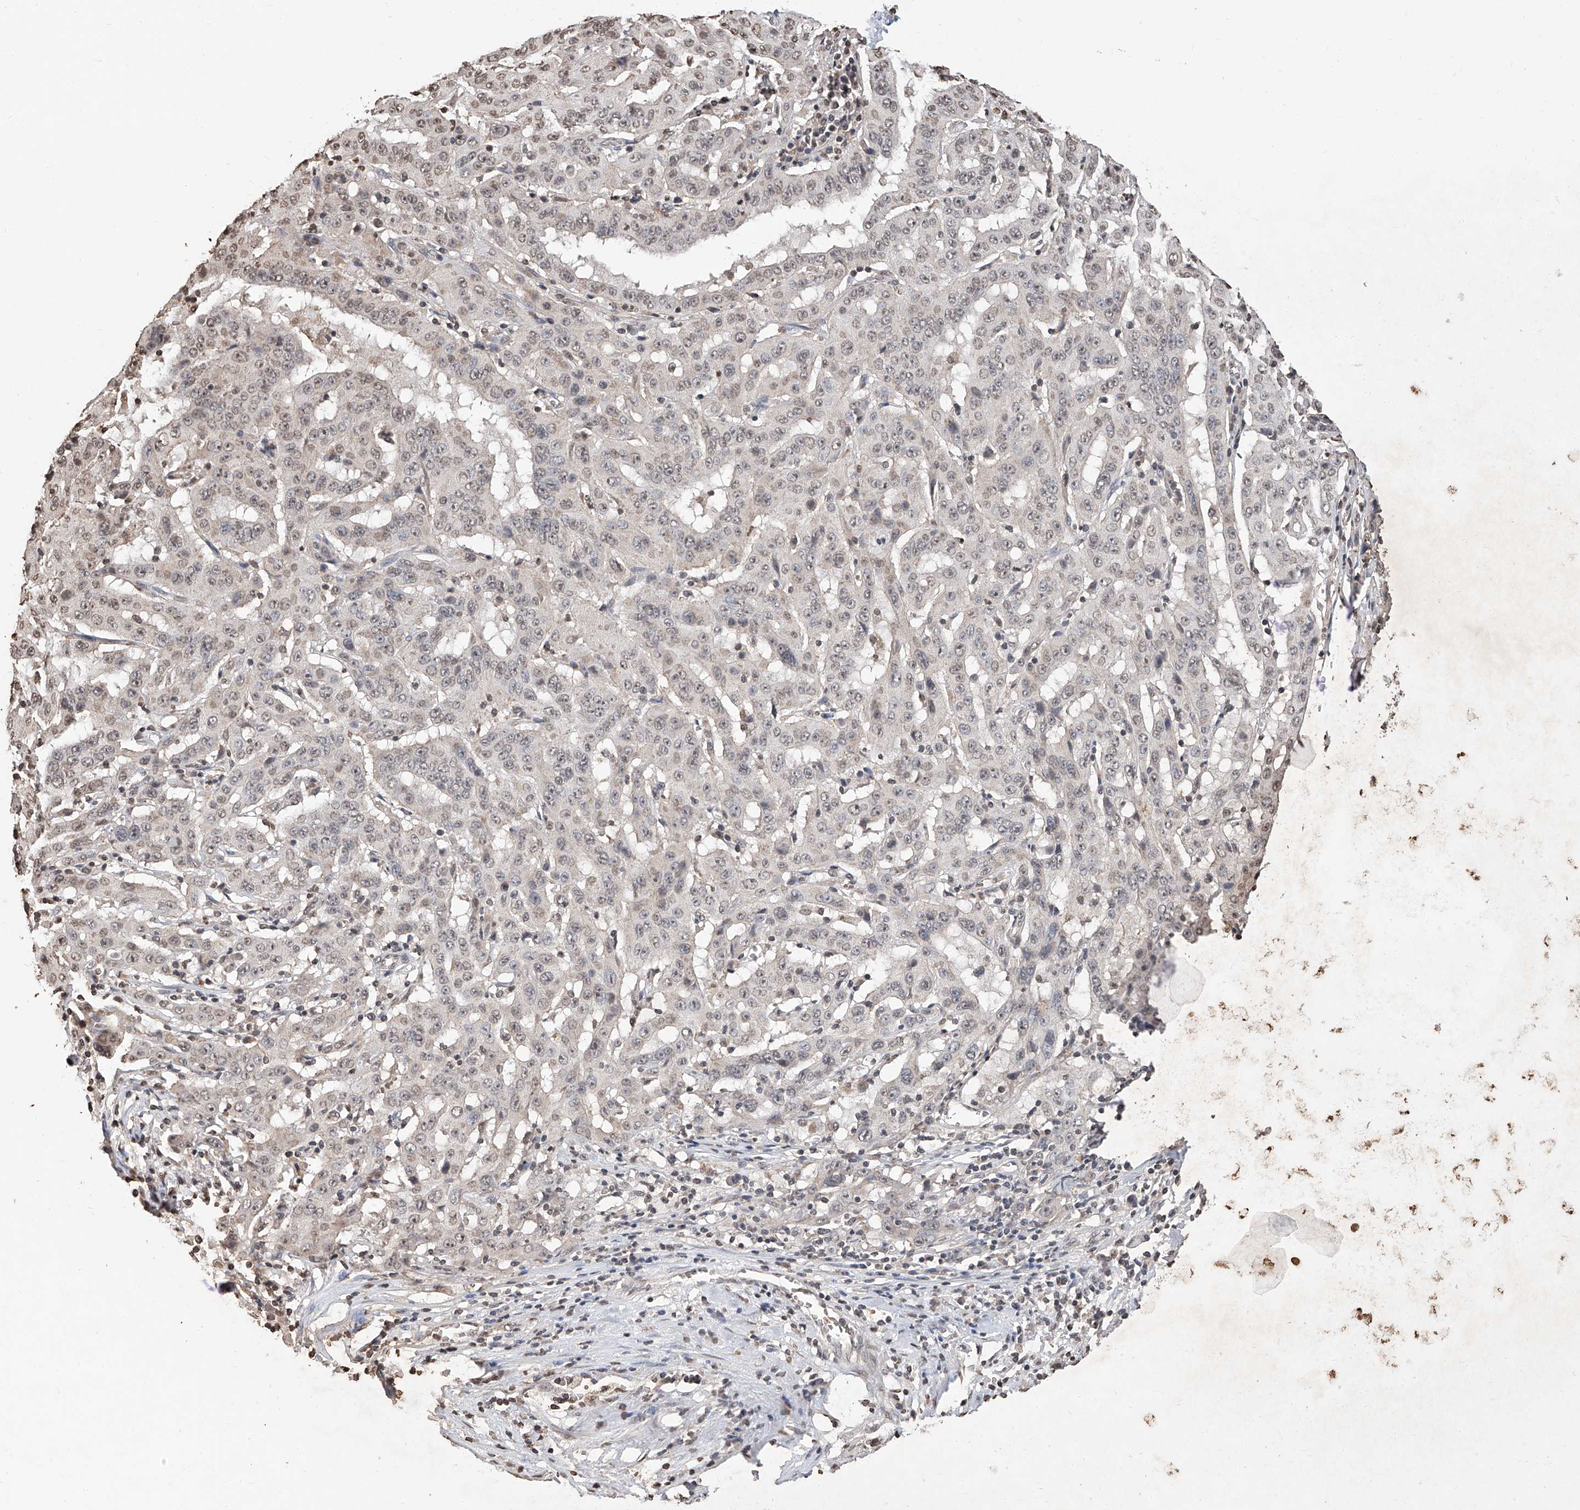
{"staining": {"intensity": "weak", "quantity": "<25%", "location": "nuclear"}, "tissue": "pancreatic cancer", "cell_type": "Tumor cells", "image_type": "cancer", "snomed": [{"axis": "morphology", "description": "Adenocarcinoma, NOS"}, {"axis": "topography", "description": "Pancreas"}], "caption": "Immunohistochemistry micrograph of human pancreatic cancer (adenocarcinoma) stained for a protein (brown), which displays no expression in tumor cells.", "gene": "RP9", "patient": {"sex": "male", "age": 63}}